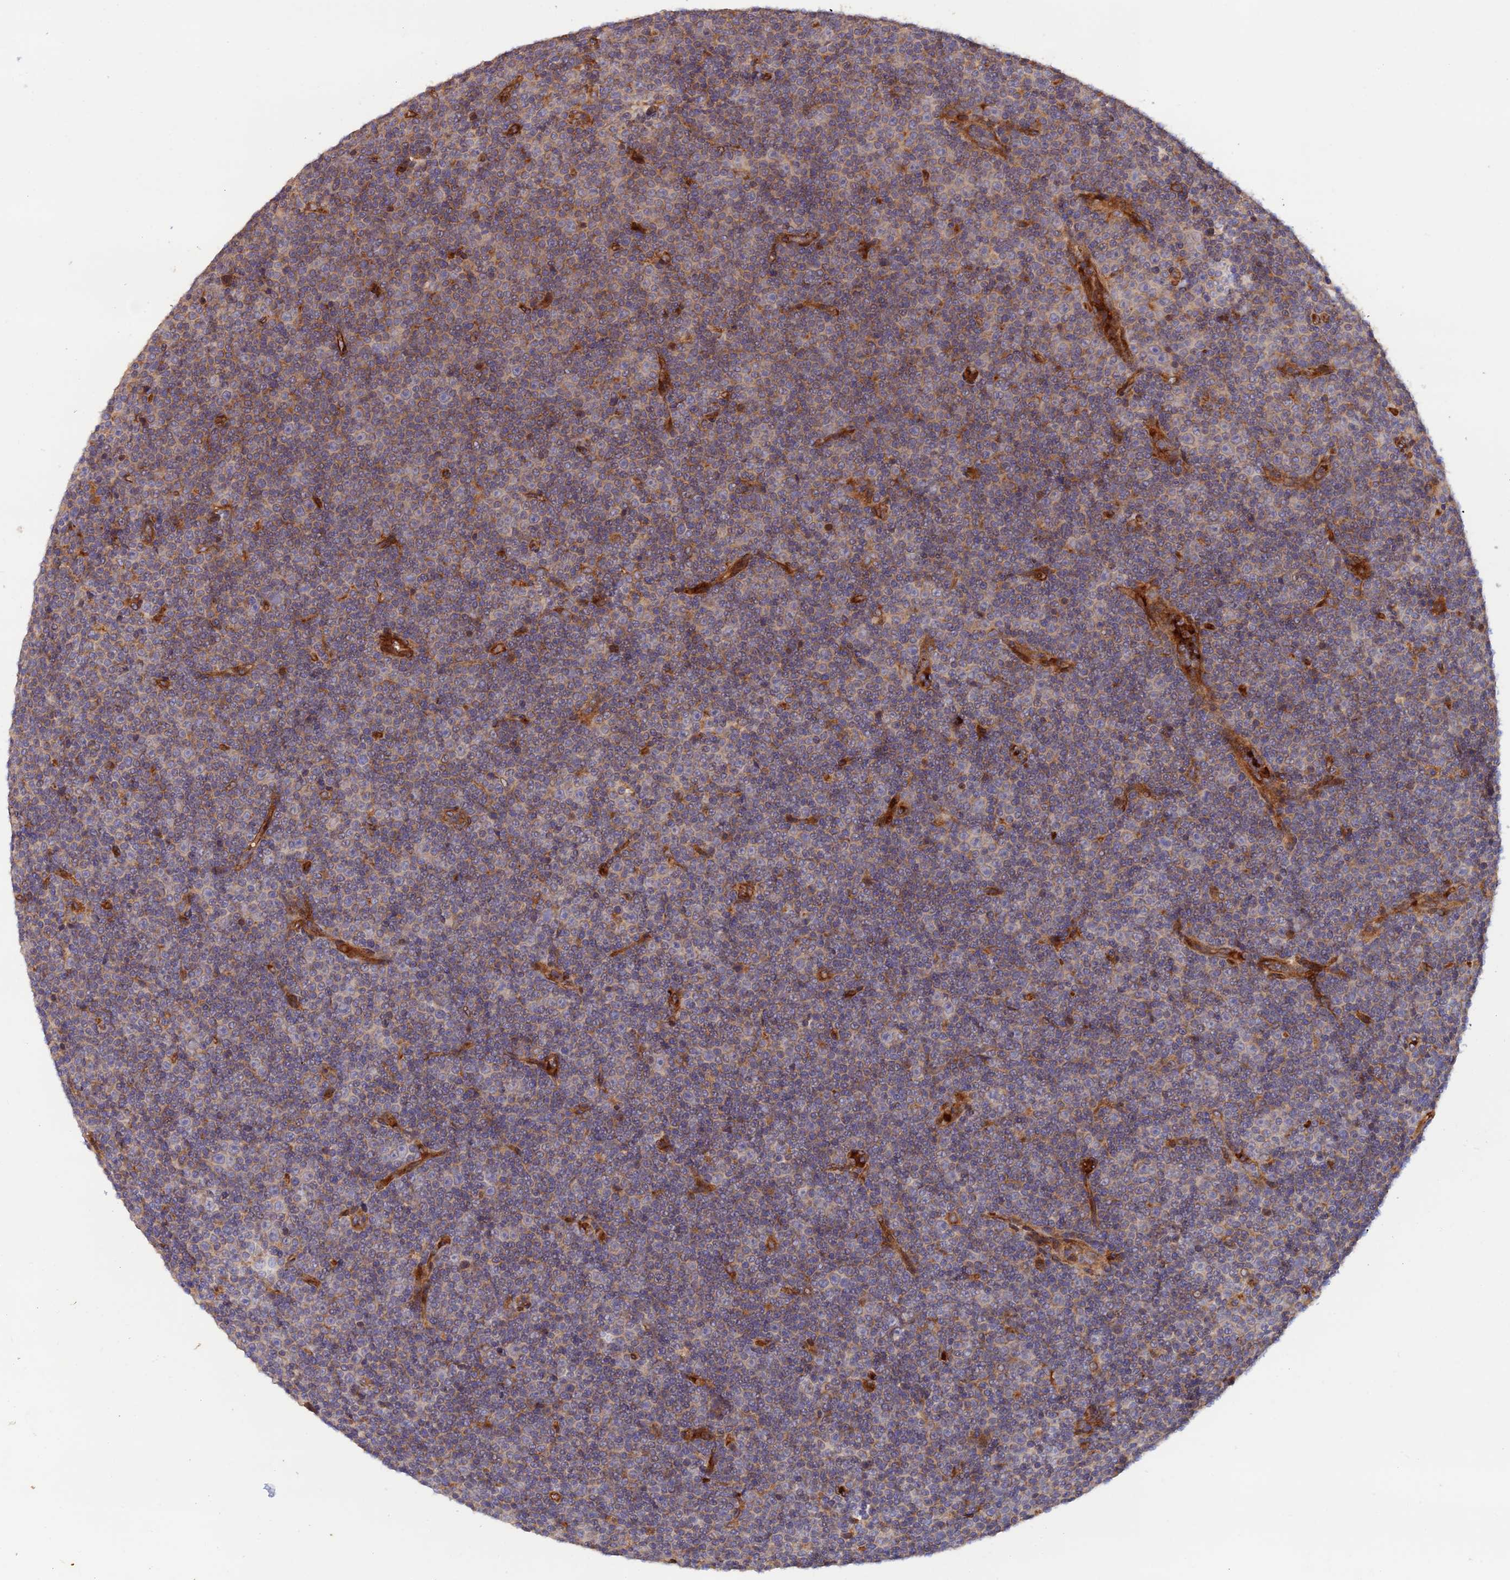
{"staining": {"intensity": "negative", "quantity": "none", "location": "none"}, "tissue": "lymphoma", "cell_type": "Tumor cells", "image_type": "cancer", "snomed": [{"axis": "morphology", "description": "Malignant lymphoma, non-Hodgkin's type, Low grade"}, {"axis": "topography", "description": "Lymph node"}], "caption": "Tumor cells show no significant protein expression in low-grade malignant lymphoma, non-Hodgkin's type.", "gene": "GMCL1", "patient": {"sex": "female", "age": 67}}